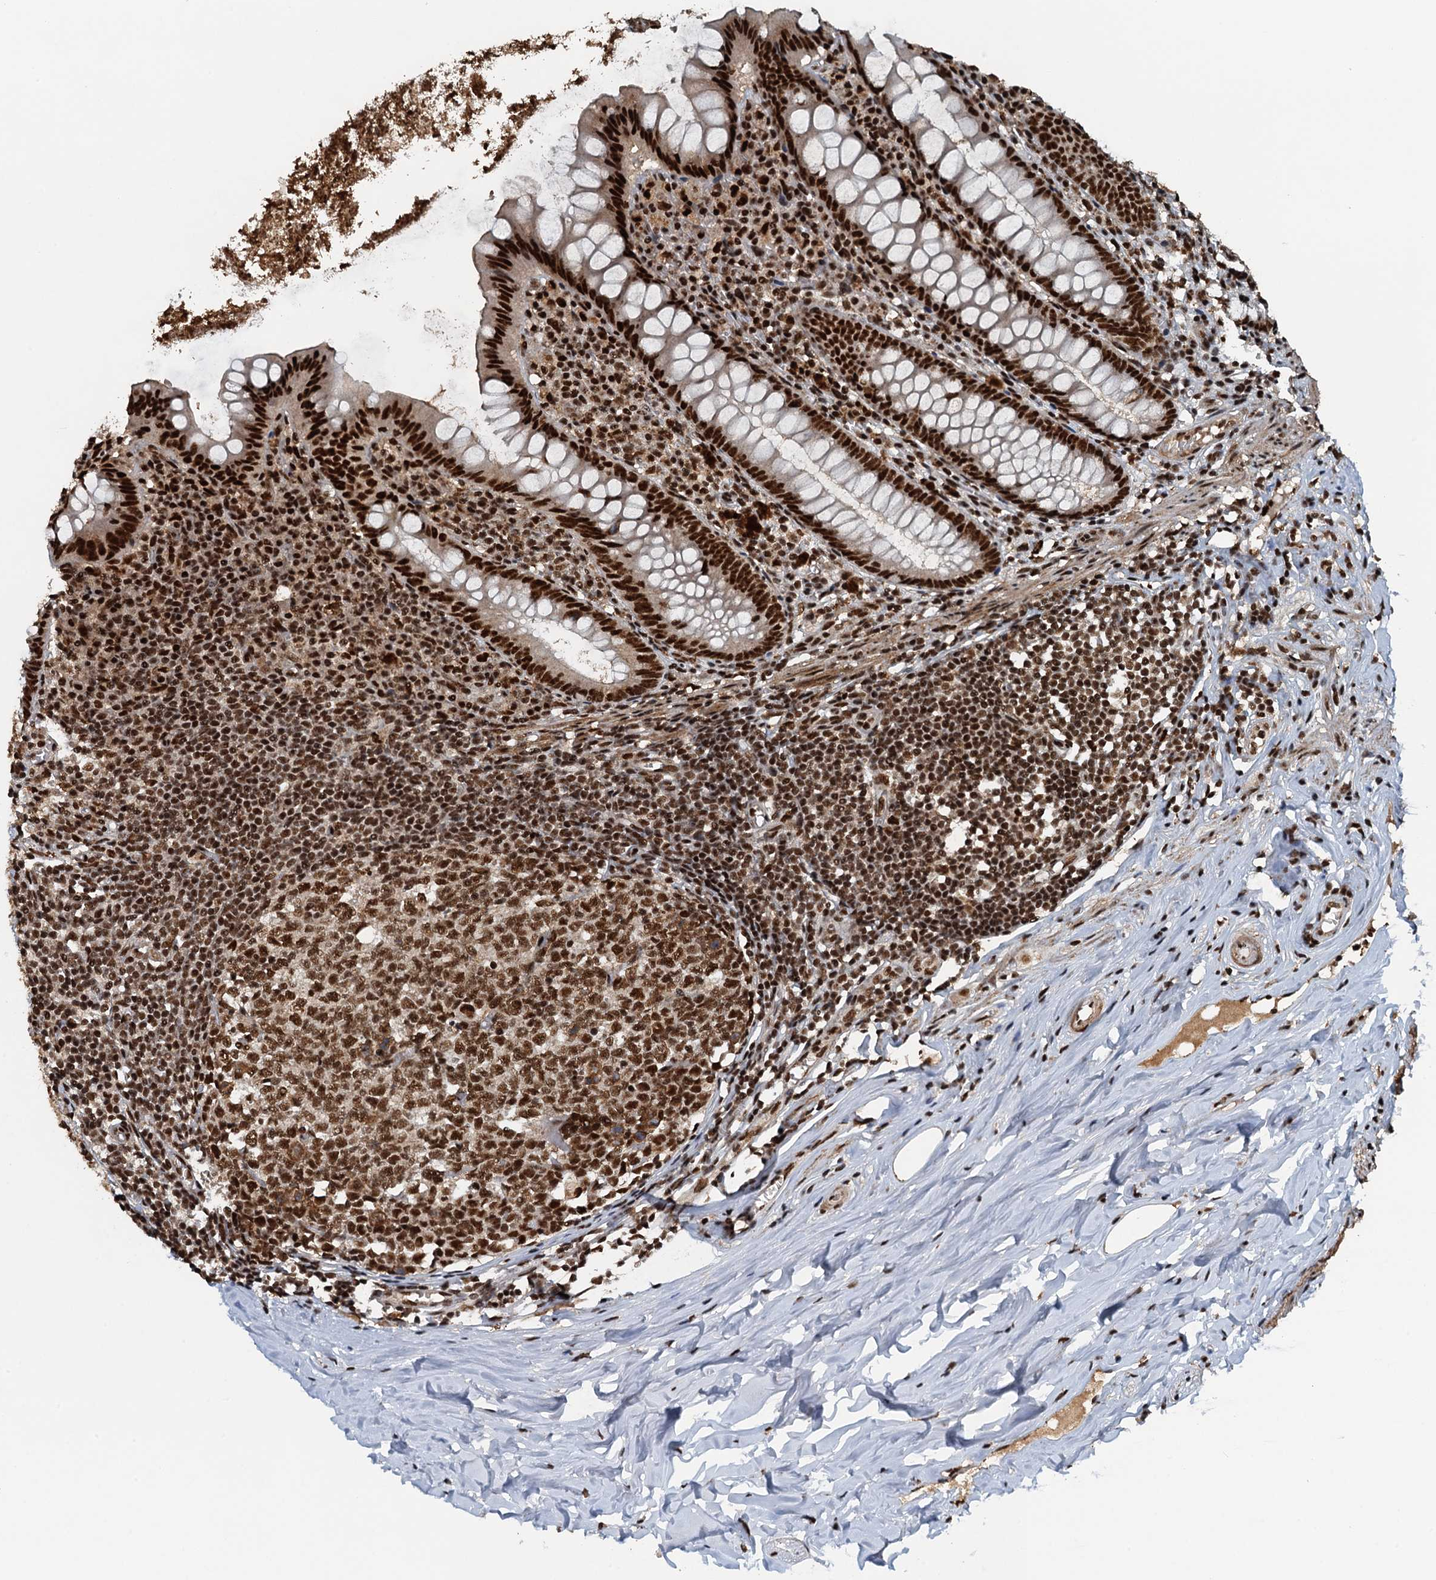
{"staining": {"intensity": "strong", "quantity": ">75%", "location": "nuclear"}, "tissue": "appendix", "cell_type": "Glandular cells", "image_type": "normal", "snomed": [{"axis": "morphology", "description": "Normal tissue, NOS"}, {"axis": "topography", "description": "Appendix"}], "caption": "Strong nuclear expression for a protein is identified in about >75% of glandular cells of benign appendix using immunohistochemistry (IHC).", "gene": "ZC3H18", "patient": {"sex": "female", "age": 51}}